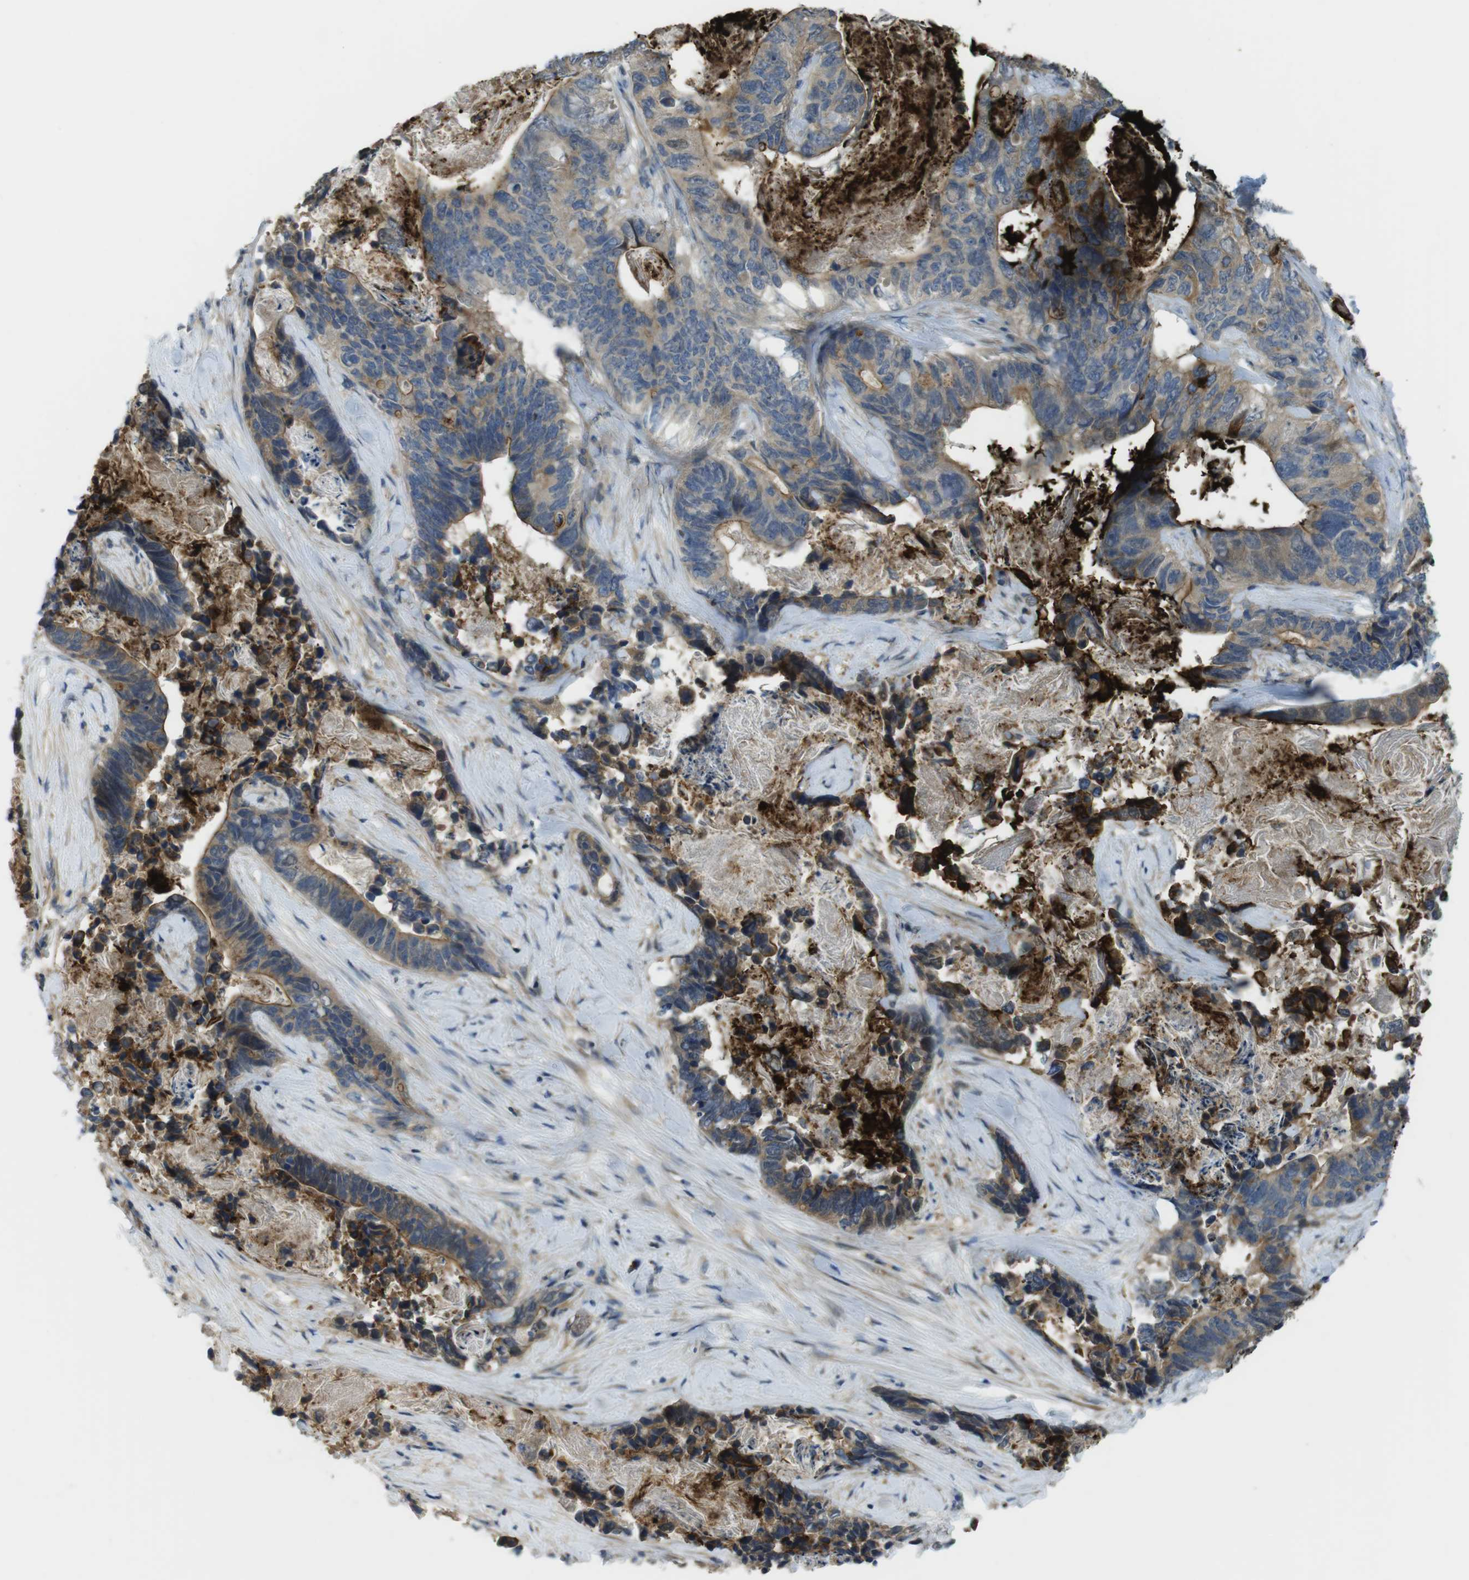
{"staining": {"intensity": "weak", "quantity": "25%-75%", "location": "cytoplasmic/membranous"}, "tissue": "stomach cancer", "cell_type": "Tumor cells", "image_type": "cancer", "snomed": [{"axis": "morphology", "description": "Adenocarcinoma, NOS"}, {"axis": "topography", "description": "Stomach"}], "caption": "Immunohistochemistry micrograph of neoplastic tissue: human stomach cancer stained using immunohistochemistry (IHC) demonstrates low levels of weak protein expression localized specifically in the cytoplasmic/membranous of tumor cells, appearing as a cytoplasmic/membranous brown color.", "gene": "ABHD15", "patient": {"sex": "female", "age": 89}}